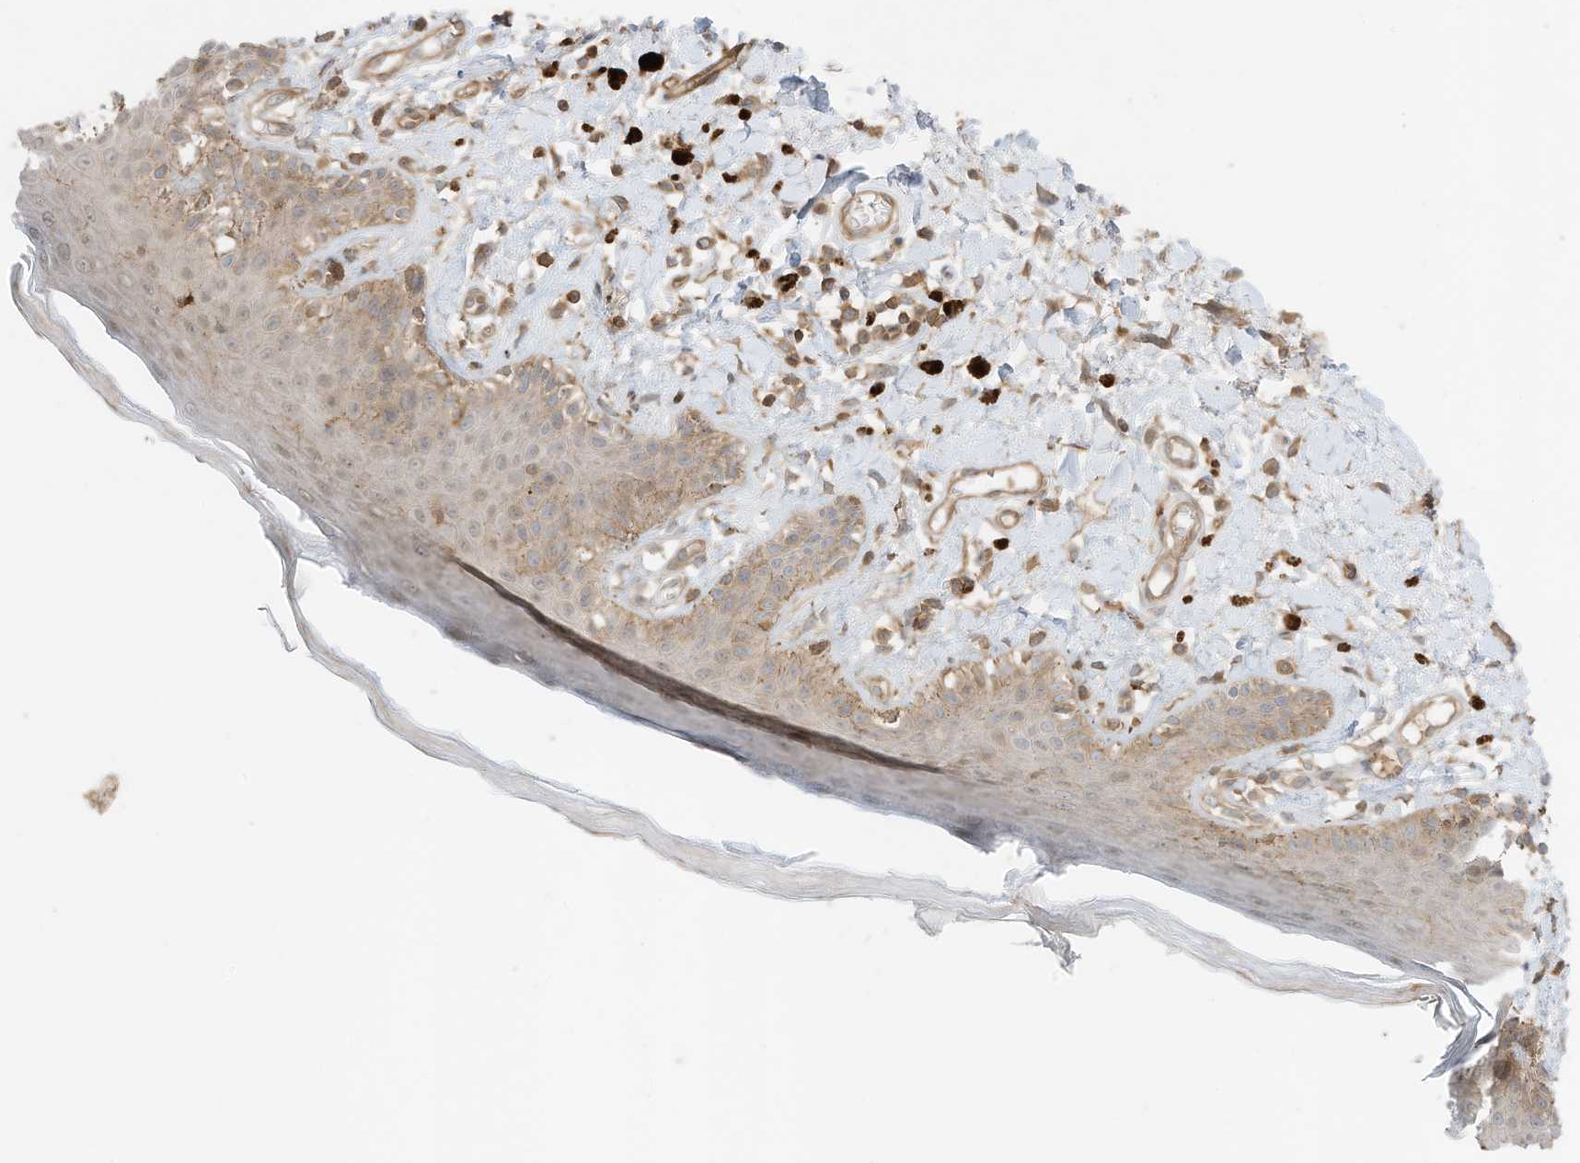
{"staining": {"intensity": "moderate", "quantity": ">75%", "location": "cytoplasmic/membranous"}, "tissue": "skin", "cell_type": "Epidermal cells", "image_type": "normal", "snomed": [{"axis": "morphology", "description": "Normal tissue, NOS"}, {"axis": "topography", "description": "Anal"}], "caption": "Immunohistochemical staining of benign skin reveals >75% levels of moderate cytoplasmic/membranous protein staining in about >75% of epidermal cells. (DAB = brown stain, brightfield microscopy at high magnification).", "gene": "SLC25A12", "patient": {"sex": "female", "age": 78}}